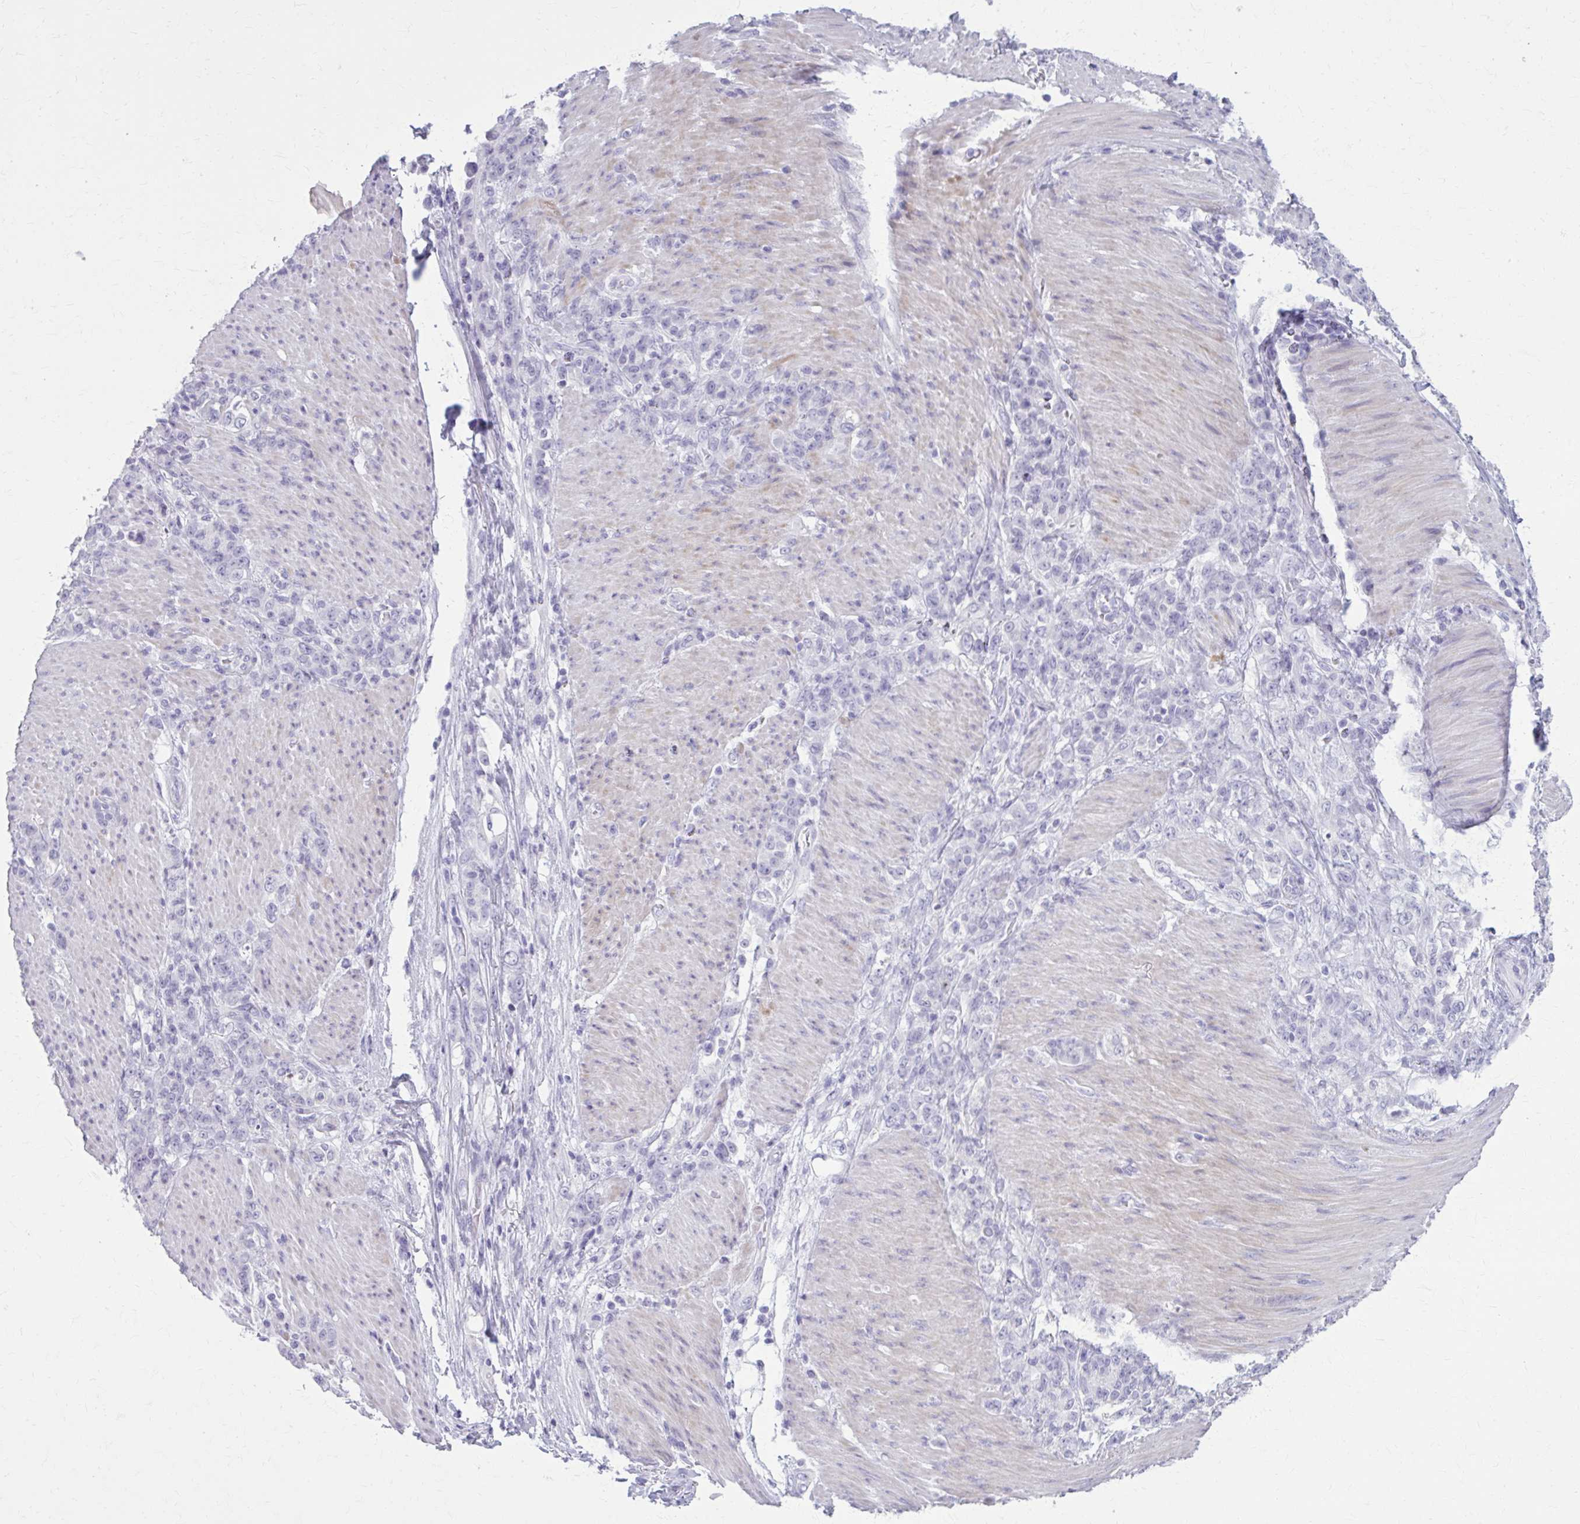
{"staining": {"intensity": "negative", "quantity": "none", "location": "none"}, "tissue": "stomach cancer", "cell_type": "Tumor cells", "image_type": "cancer", "snomed": [{"axis": "morphology", "description": "Adenocarcinoma, NOS"}, {"axis": "topography", "description": "Stomach"}], "caption": "The immunohistochemistry (IHC) photomicrograph has no significant staining in tumor cells of stomach adenocarcinoma tissue.", "gene": "OR4B1", "patient": {"sex": "female", "age": 79}}